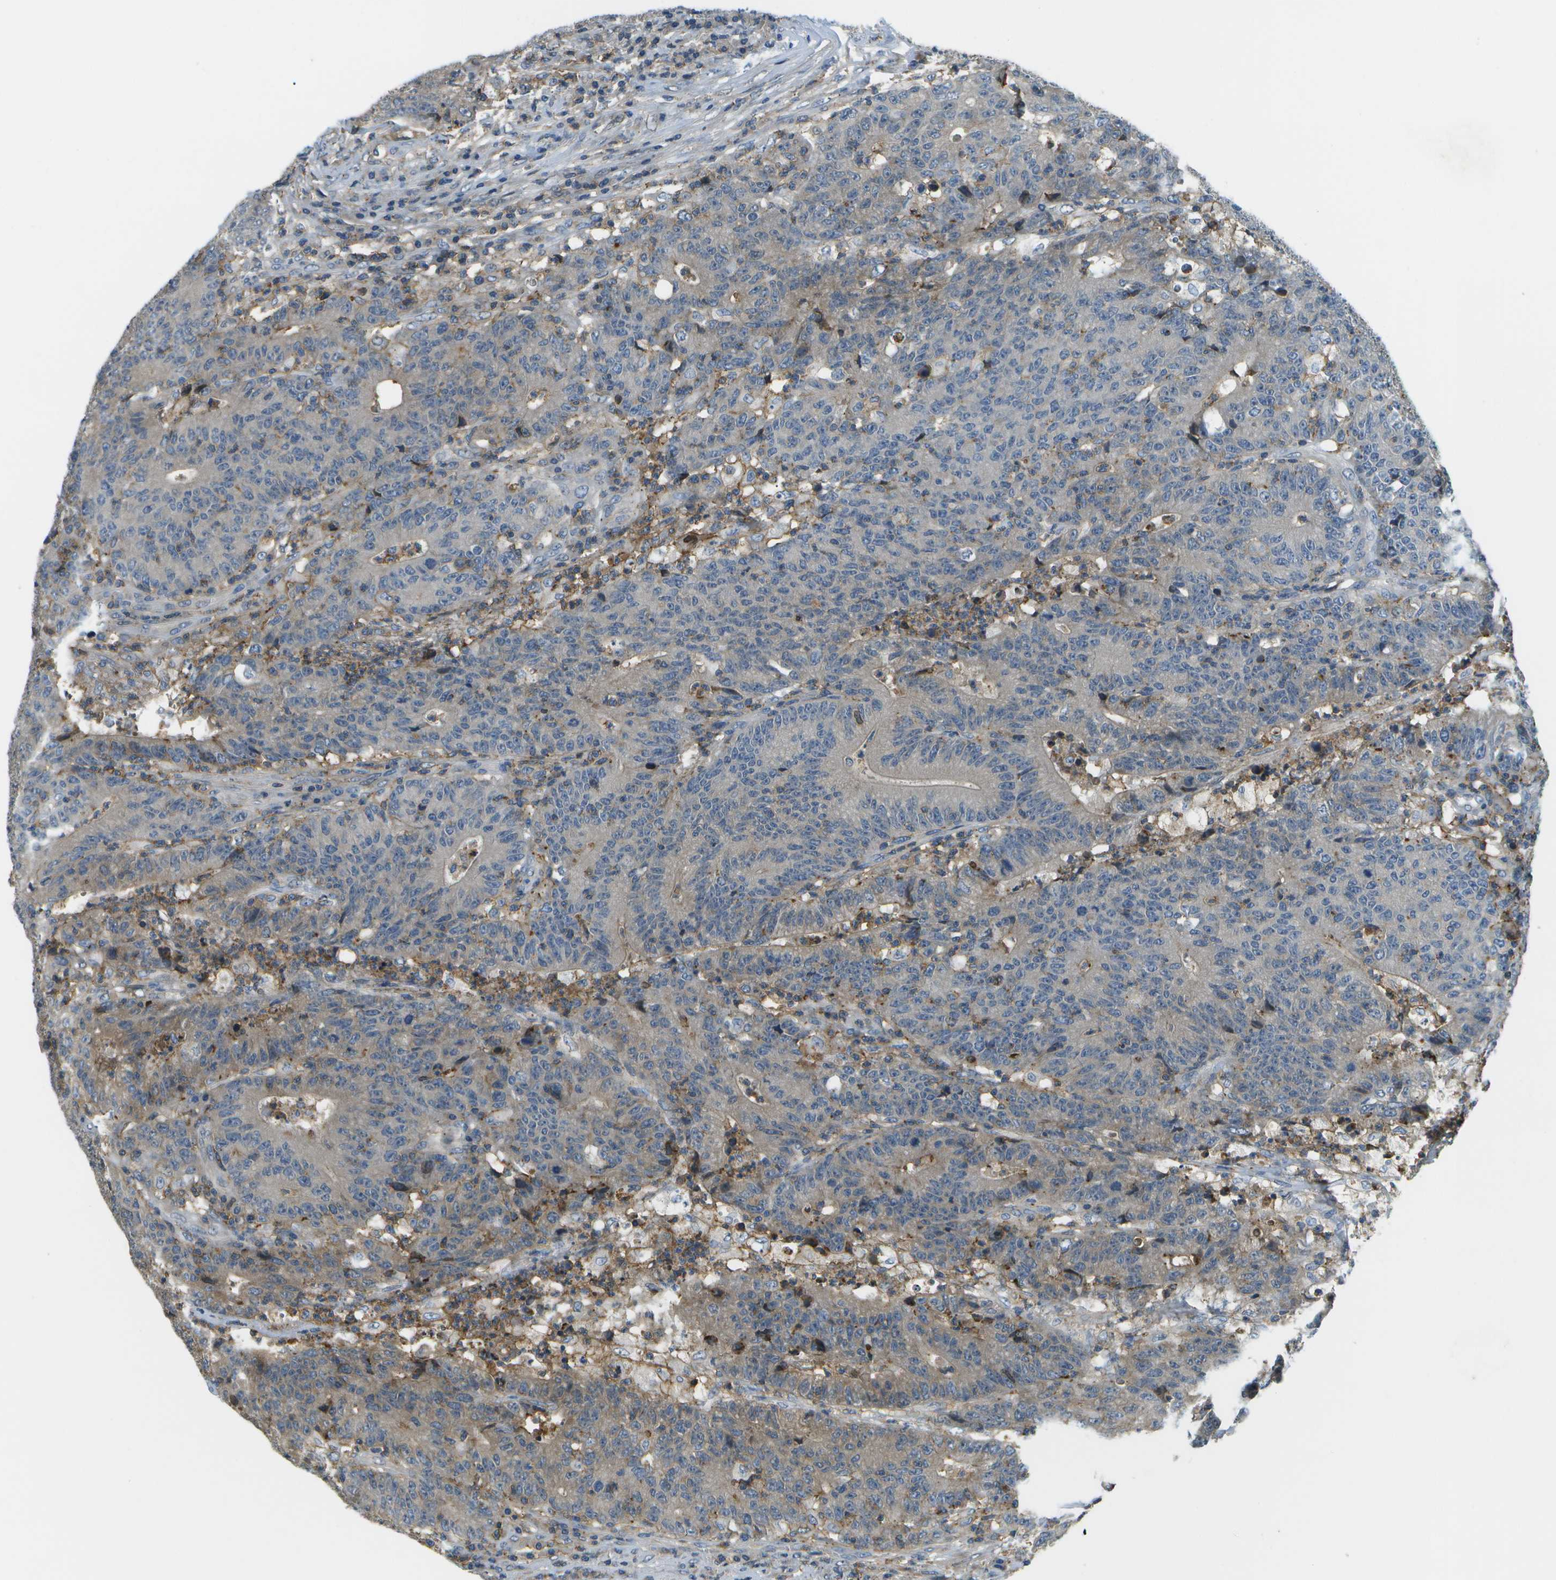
{"staining": {"intensity": "moderate", "quantity": "<25%", "location": "cytoplasmic/membranous"}, "tissue": "colorectal cancer", "cell_type": "Tumor cells", "image_type": "cancer", "snomed": [{"axis": "morphology", "description": "Normal tissue, NOS"}, {"axis": "morphology", "description": "Adenocarcinoma, NOS"}, {"axis": "topography", "description": "Colon"}], "caption": "Immunohistochemical staining of human colorectal adenocarcinoma demonstrates moderate cytoplasmic/membranous protein expression in approximately <25% of tumor cells. Nuclei are stained in blue.", "gene": "LRRC66", "patient": {"sex": "female", "age": 75}}